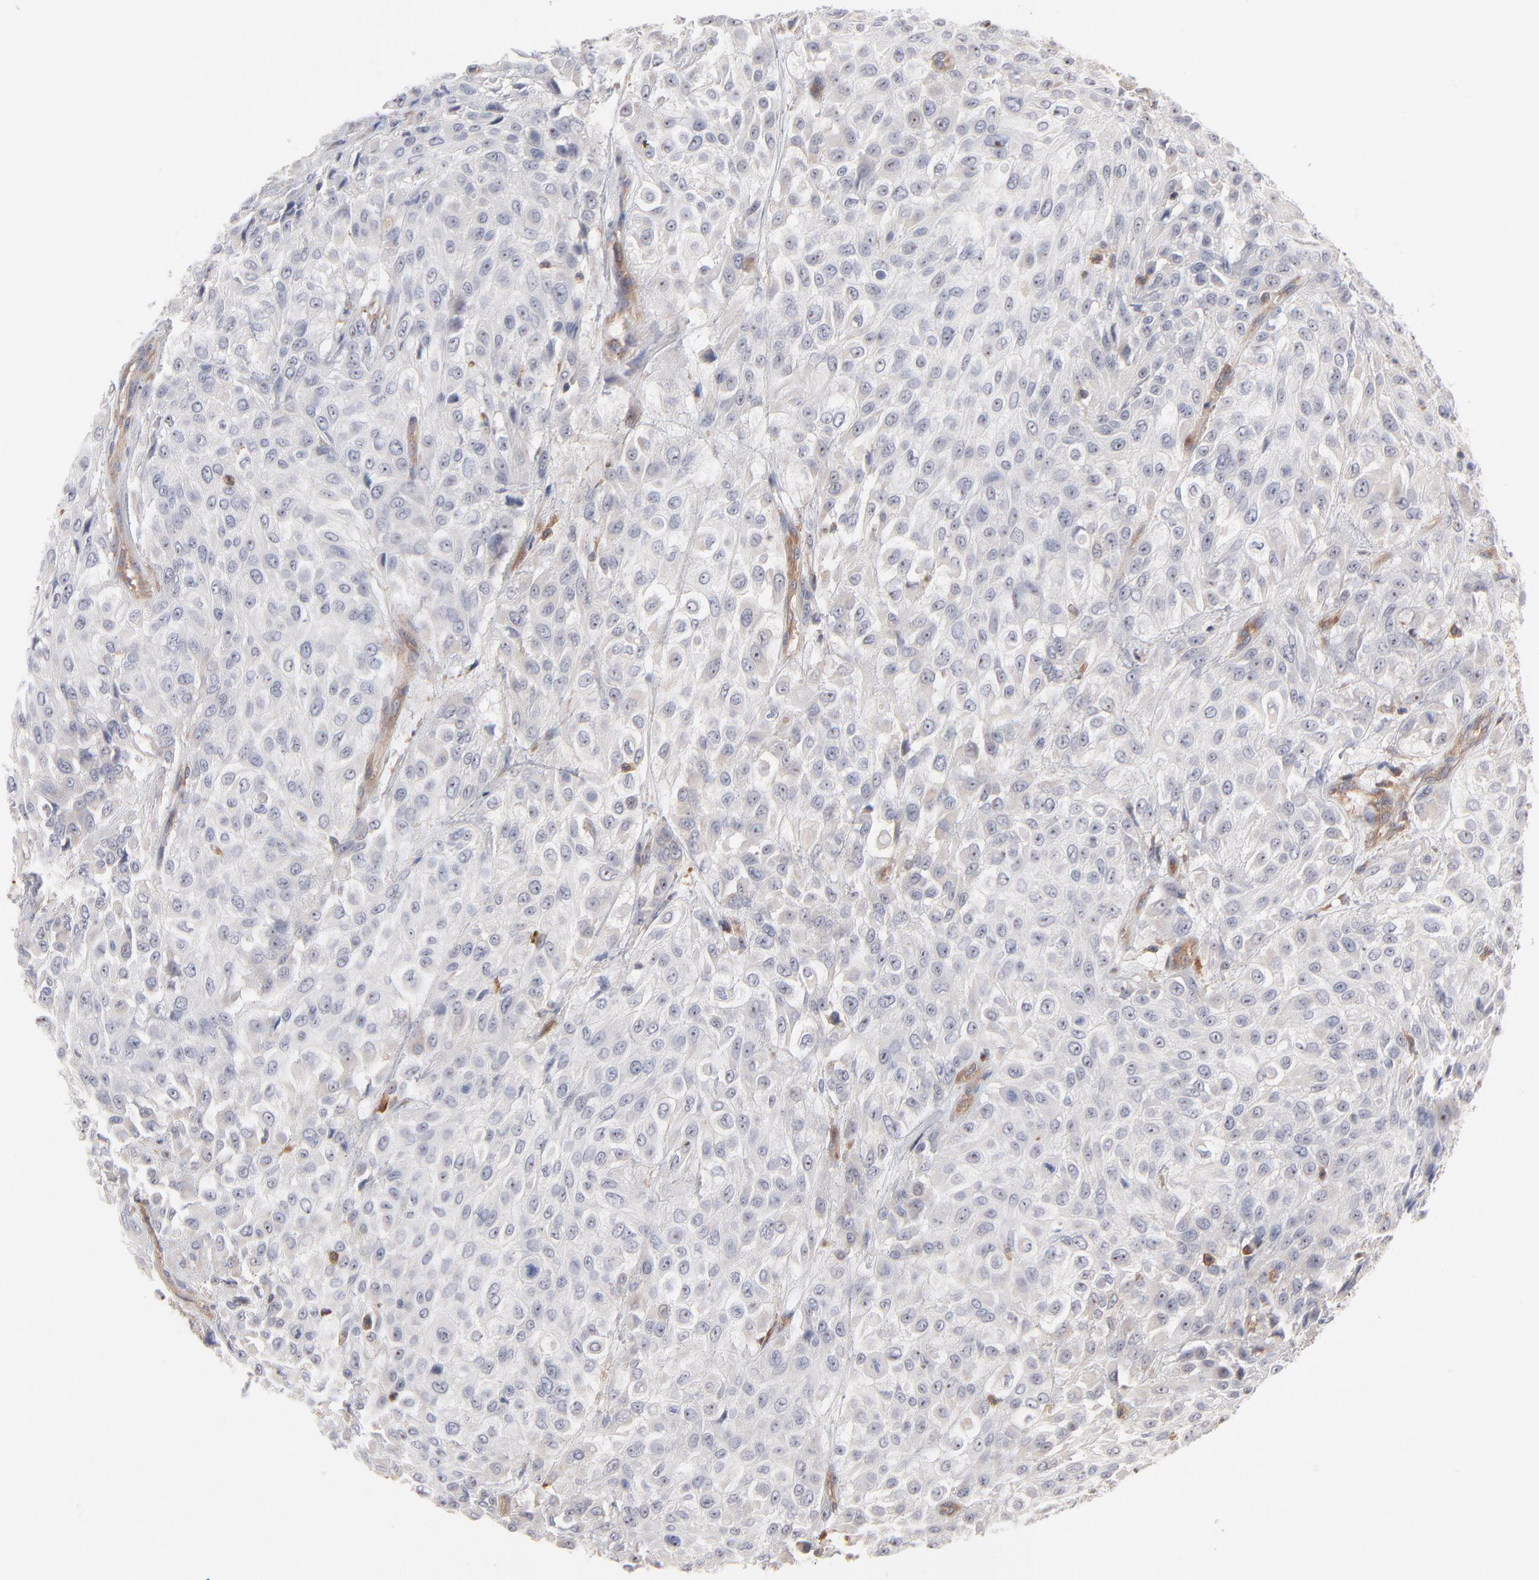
{"staining": {"intensity": "negative", "quantity": "none", "location": "none"}, "tissue": "urothelial cancer", "cell_type": "Tumor cells", "image_type": "cancer", "snomed": [{"axis": "morphology", "description": "Urothelial carcinoma, High grade"}, {"axis": "topography", "description": "Urinary bladder"}], "caption": "There is no significant expression in tumor cells of urothelial carcinoma (high-grade). (DAB (3,3'-diaminobenzidine) immunohistochemistry (IHC) with hematoxylin counter stain).", "gene": "WIPF1", "patient": {"sex": "male", "age": 57}}